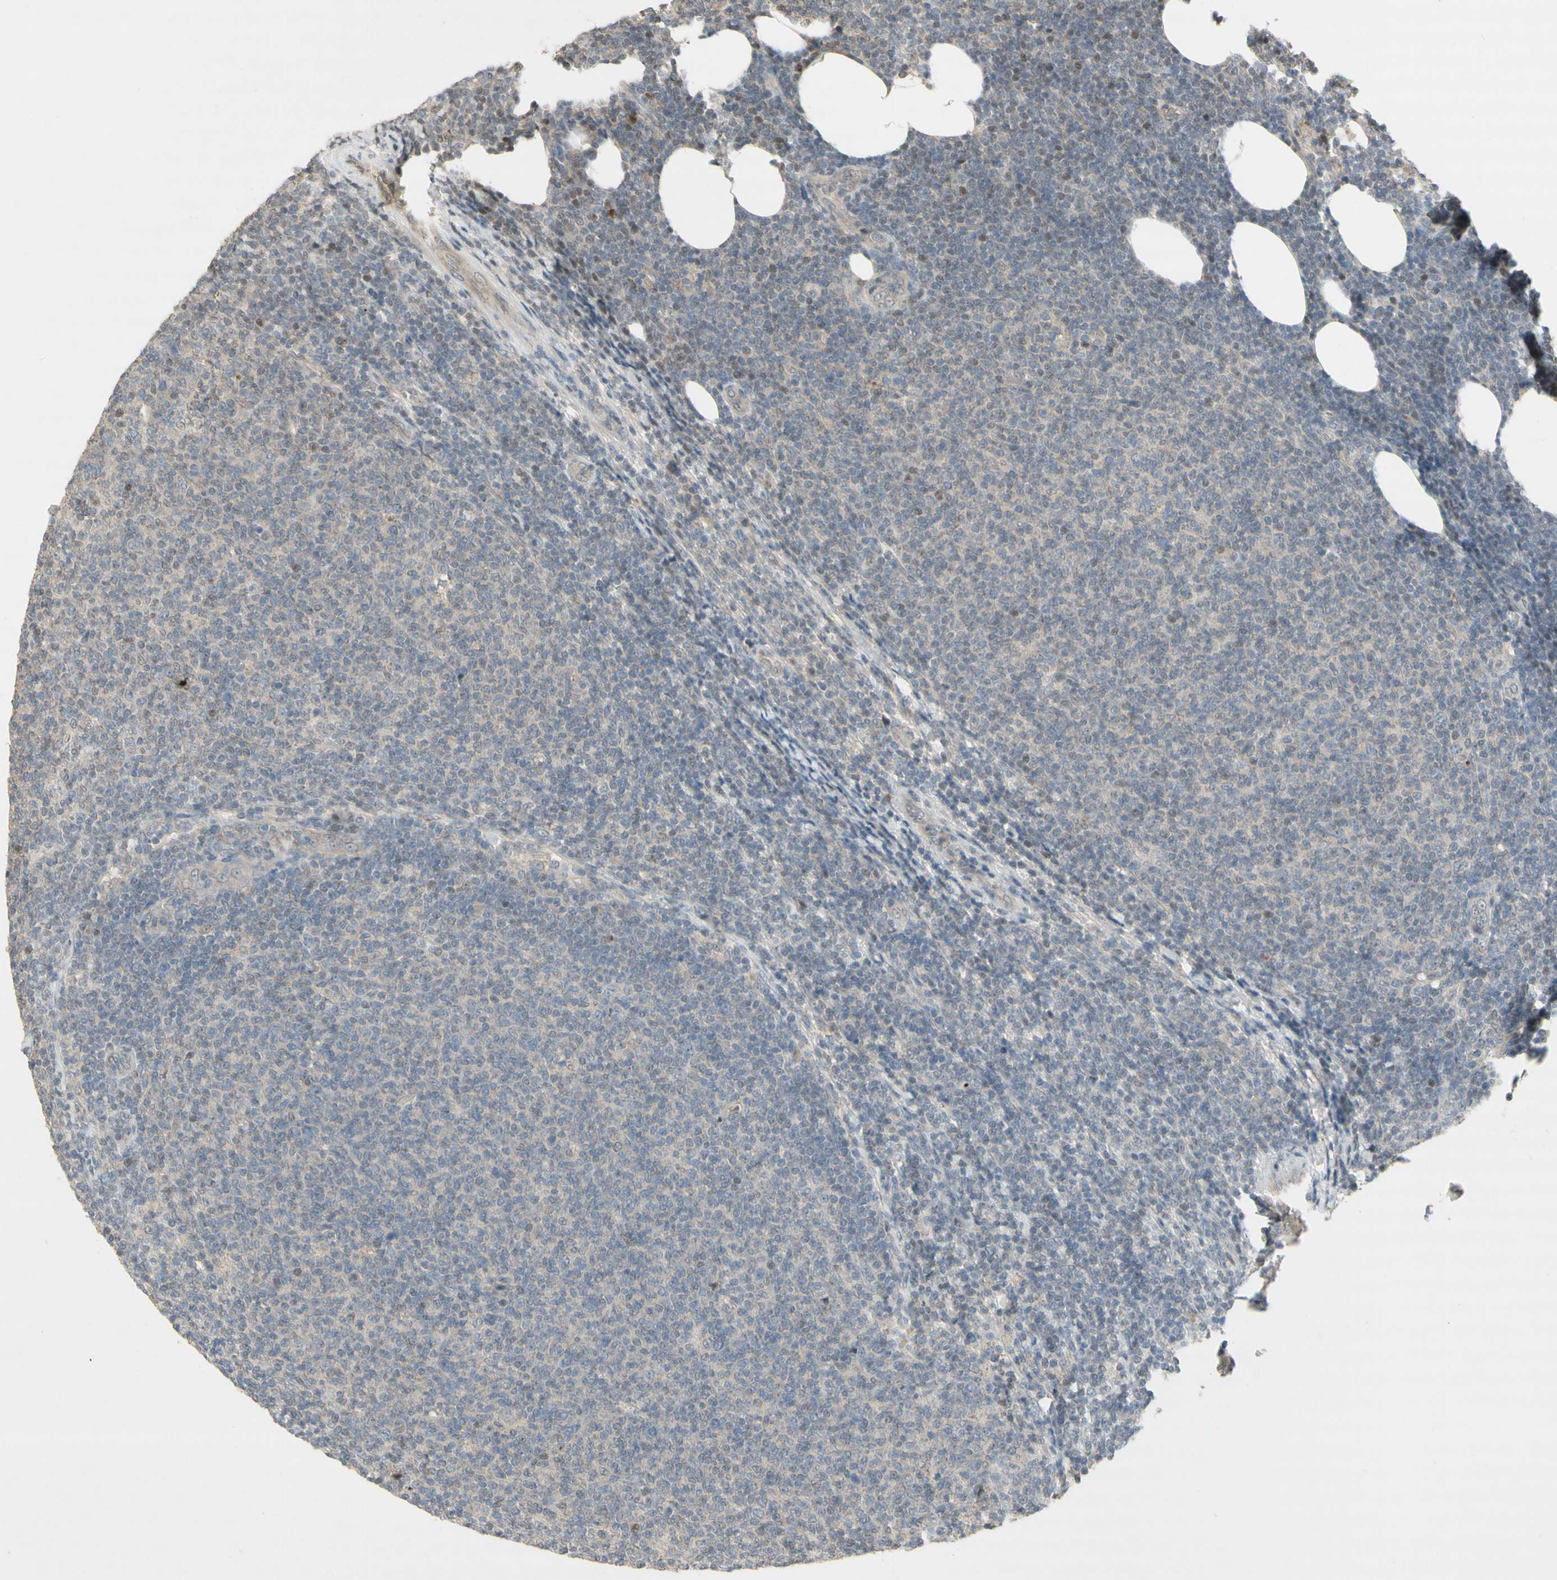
{"staining": {"intensity": "negative", "quantity": "none", "location": "none"}, "tissue": "lymphoma", "cell_type": "Tumor cells", "image_type": "cancer", "snomed": [{"axis": "morphology", "description": "Malignant lymphoma, non-Hodgkin's type, Low grade"}, {"axis": "topography", "description": "Lymph node"}], "caption": "The histopathology image exhibits no significant expression in tumor cells of malignant lymphoma, non-Hodgkin's type (low-grade). The staining is performed using DAB (3,3'-diaminobenzidine) brown chromogen with nuclei counter-stained in using hematoxylin.", "gene": "NRG4", "patient": {"sex": "male", "age": 66}}